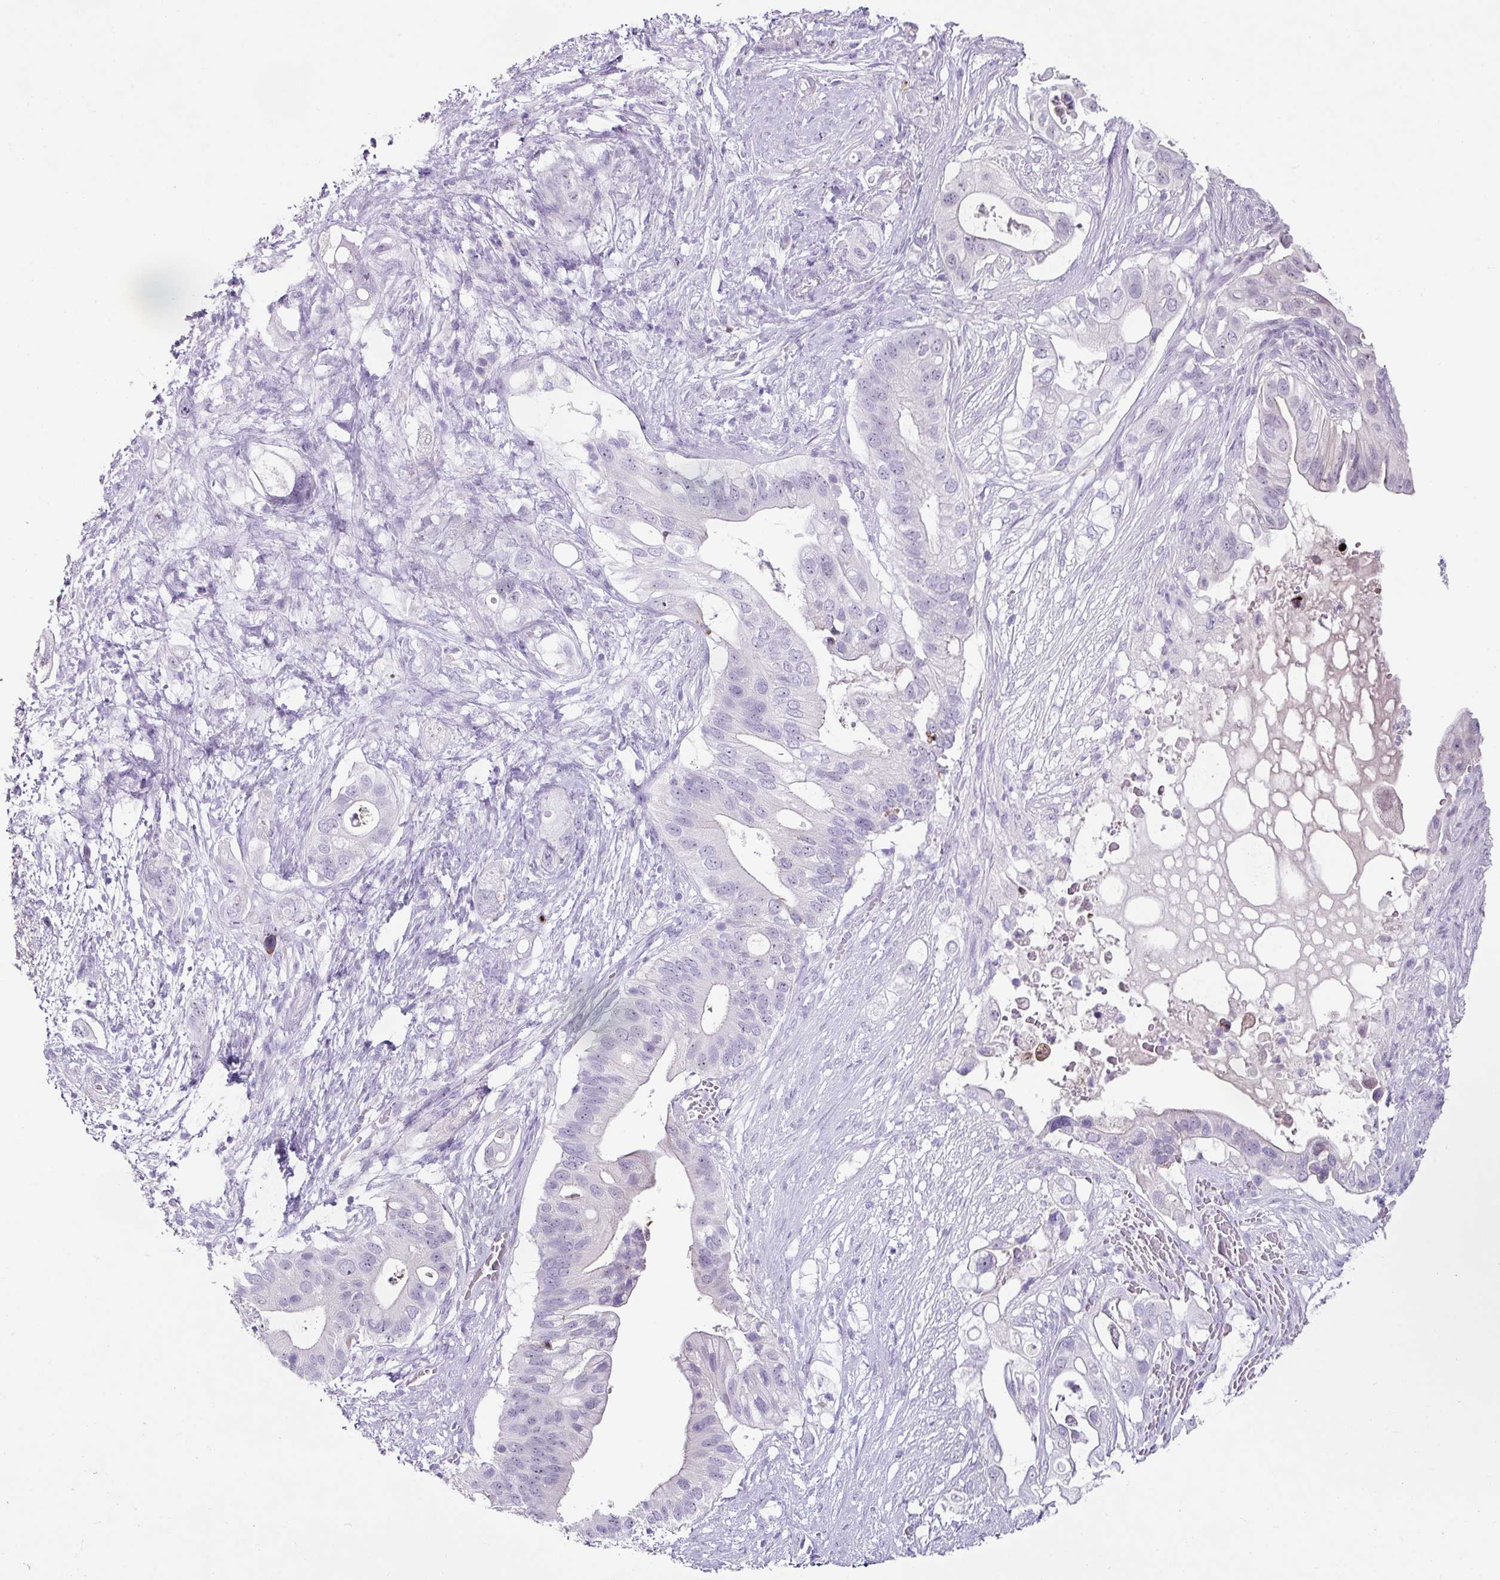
{"staining": {"intensity": "negative", "quantity": "none", "location": "none"}, "tissue": "pancreatic cancer", "cell_type": "Tumor cells", "image_type": "cancer", "snomed": [{"axis": "morphology", "description": "Adenocarcinoma, NOS"}, {"axis": "topography", "description": "Pancreas"}], "caption": "Immunohistochemical staining of human pancreatic adenocarcinoma exhibits no significant expression in tumor cells.", "gene": "TRA2A", "patient": {"sex": "female", "age": 72}}